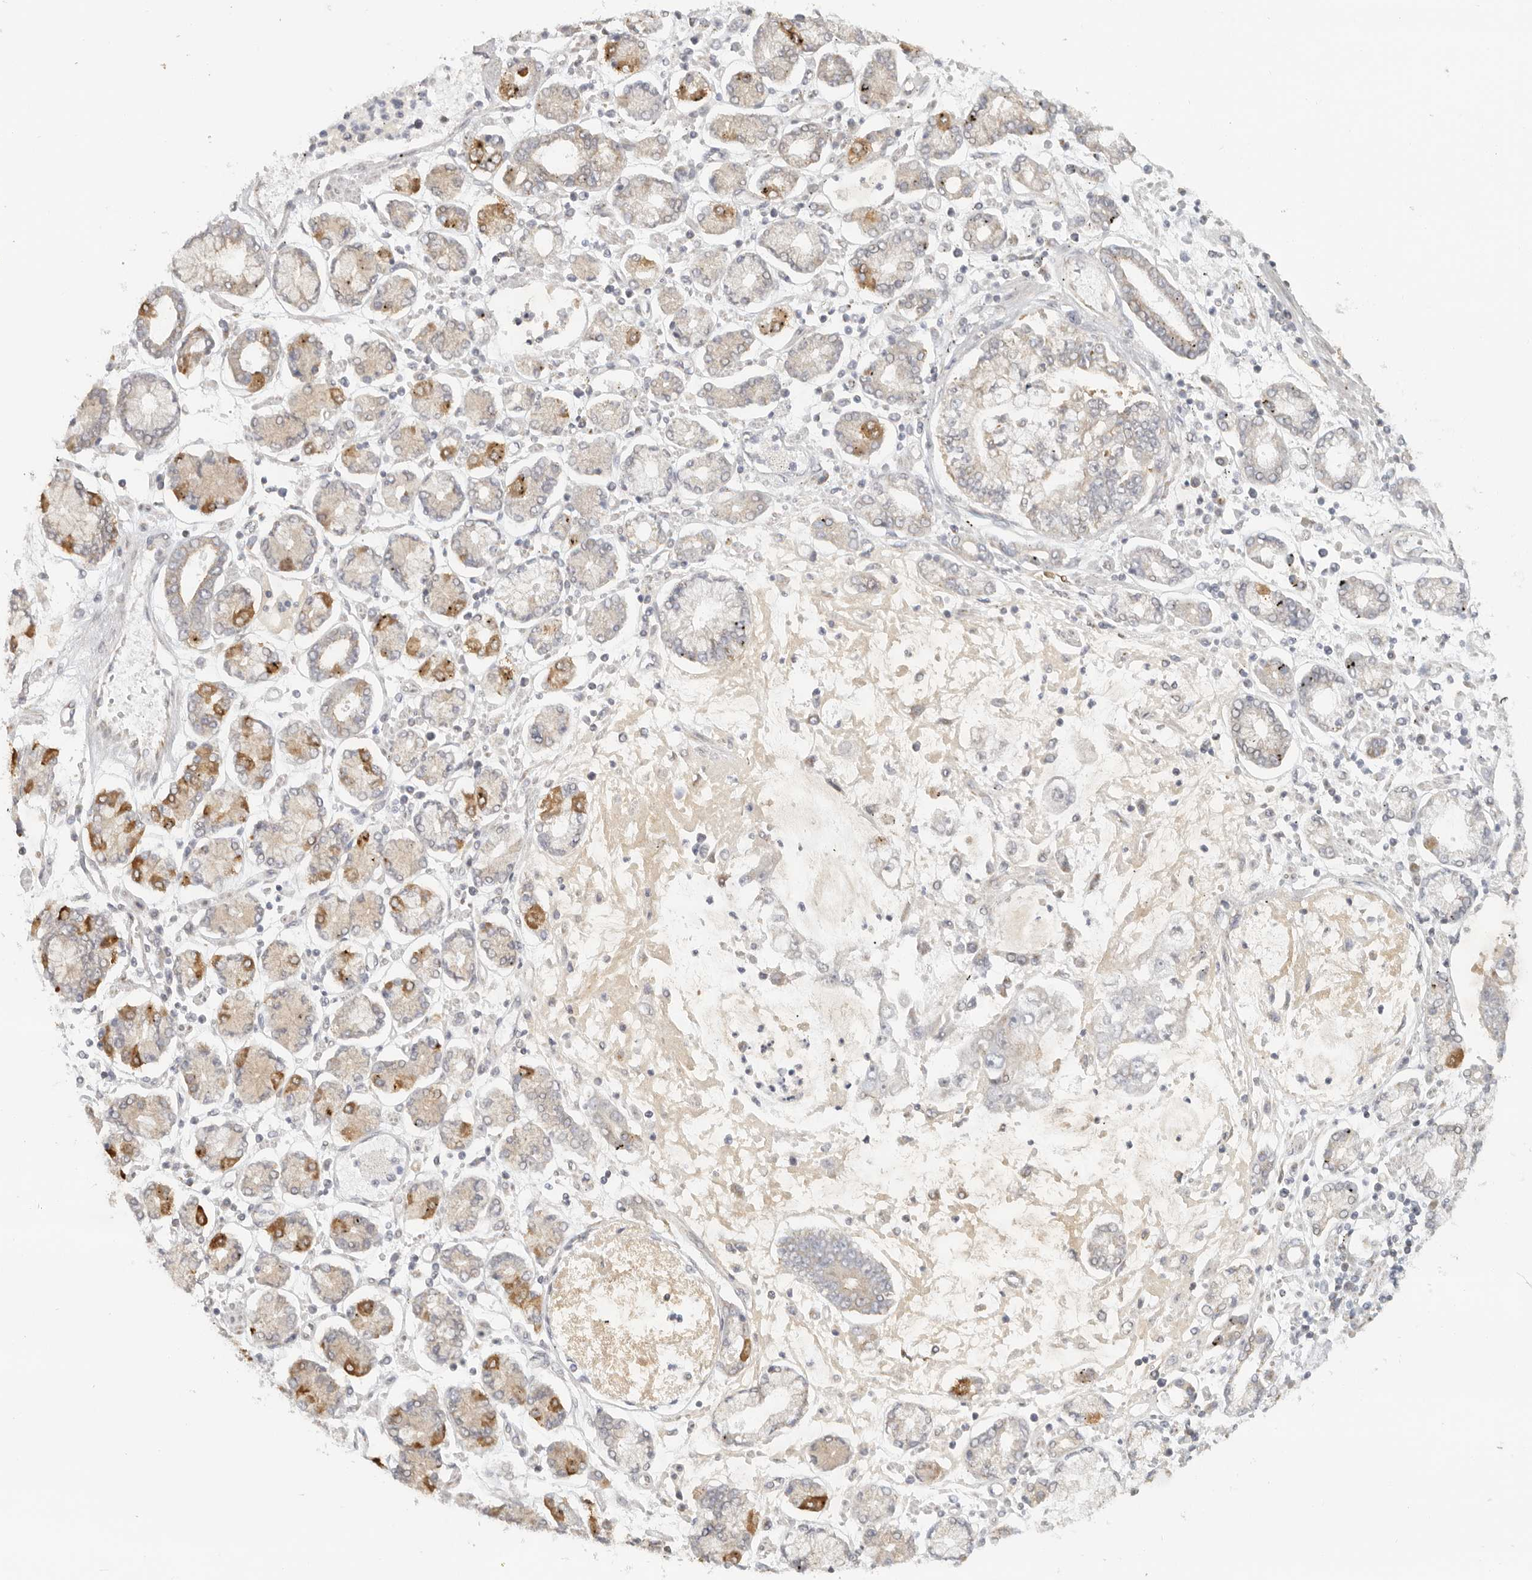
{"staining": {"intensity": "negative", "quantity": "none", "location": "none"}, "tissue": "stomach cancer", "cell_type": "Tumor cells", "image_type": "cancer", "snomed": [{"axis": "morphology", "description": "Adenocarcinoma, NOS"}, {"axis": "topography", "description": "Stomach"}], "caption": "Tumor cells show no significant protein positivity in stomach cancer.", "gene": "KDF1", "patient": {"sex": "male", "age": 76}}